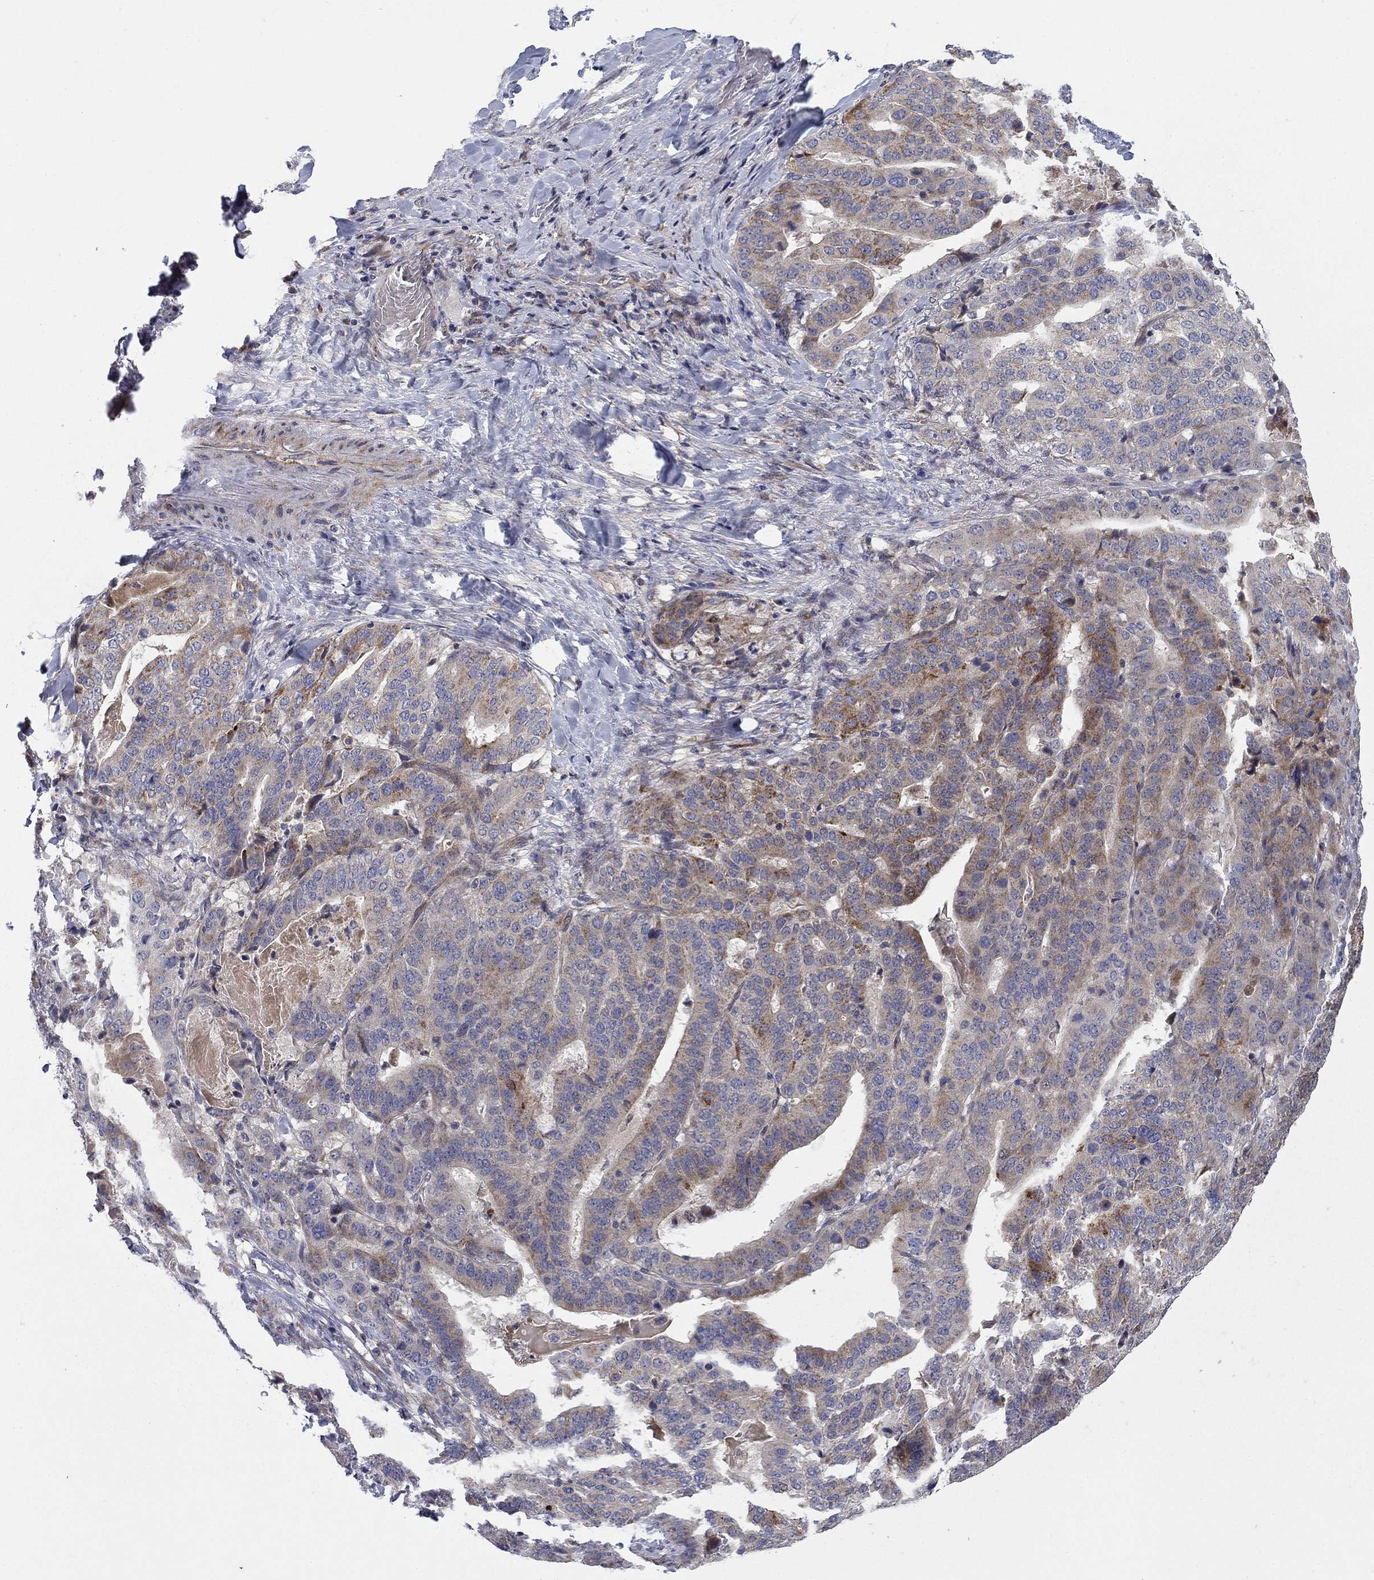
{"staining": {"intensity": "moderate", "quantity": "<25%", "location": "cytoplasmic/membranous"}, "tissue": "stomach cancer", "cell_type": "Tumor cells", "image_type": "cancer", "snomed": [{"axis": "morphology", "description": "Adenocarcinoma, NOS"}, {"axis": "topography", "description": "Stomach"}], "caption": "The micrograph shows staining of stomach cancer (adenocarcinoma), revealing moderate cytoplasmic/membranous protein expression (brown color) within tumor cells.", "gene": "MMAA", "patient": {"sex": "male", "age": 48}}